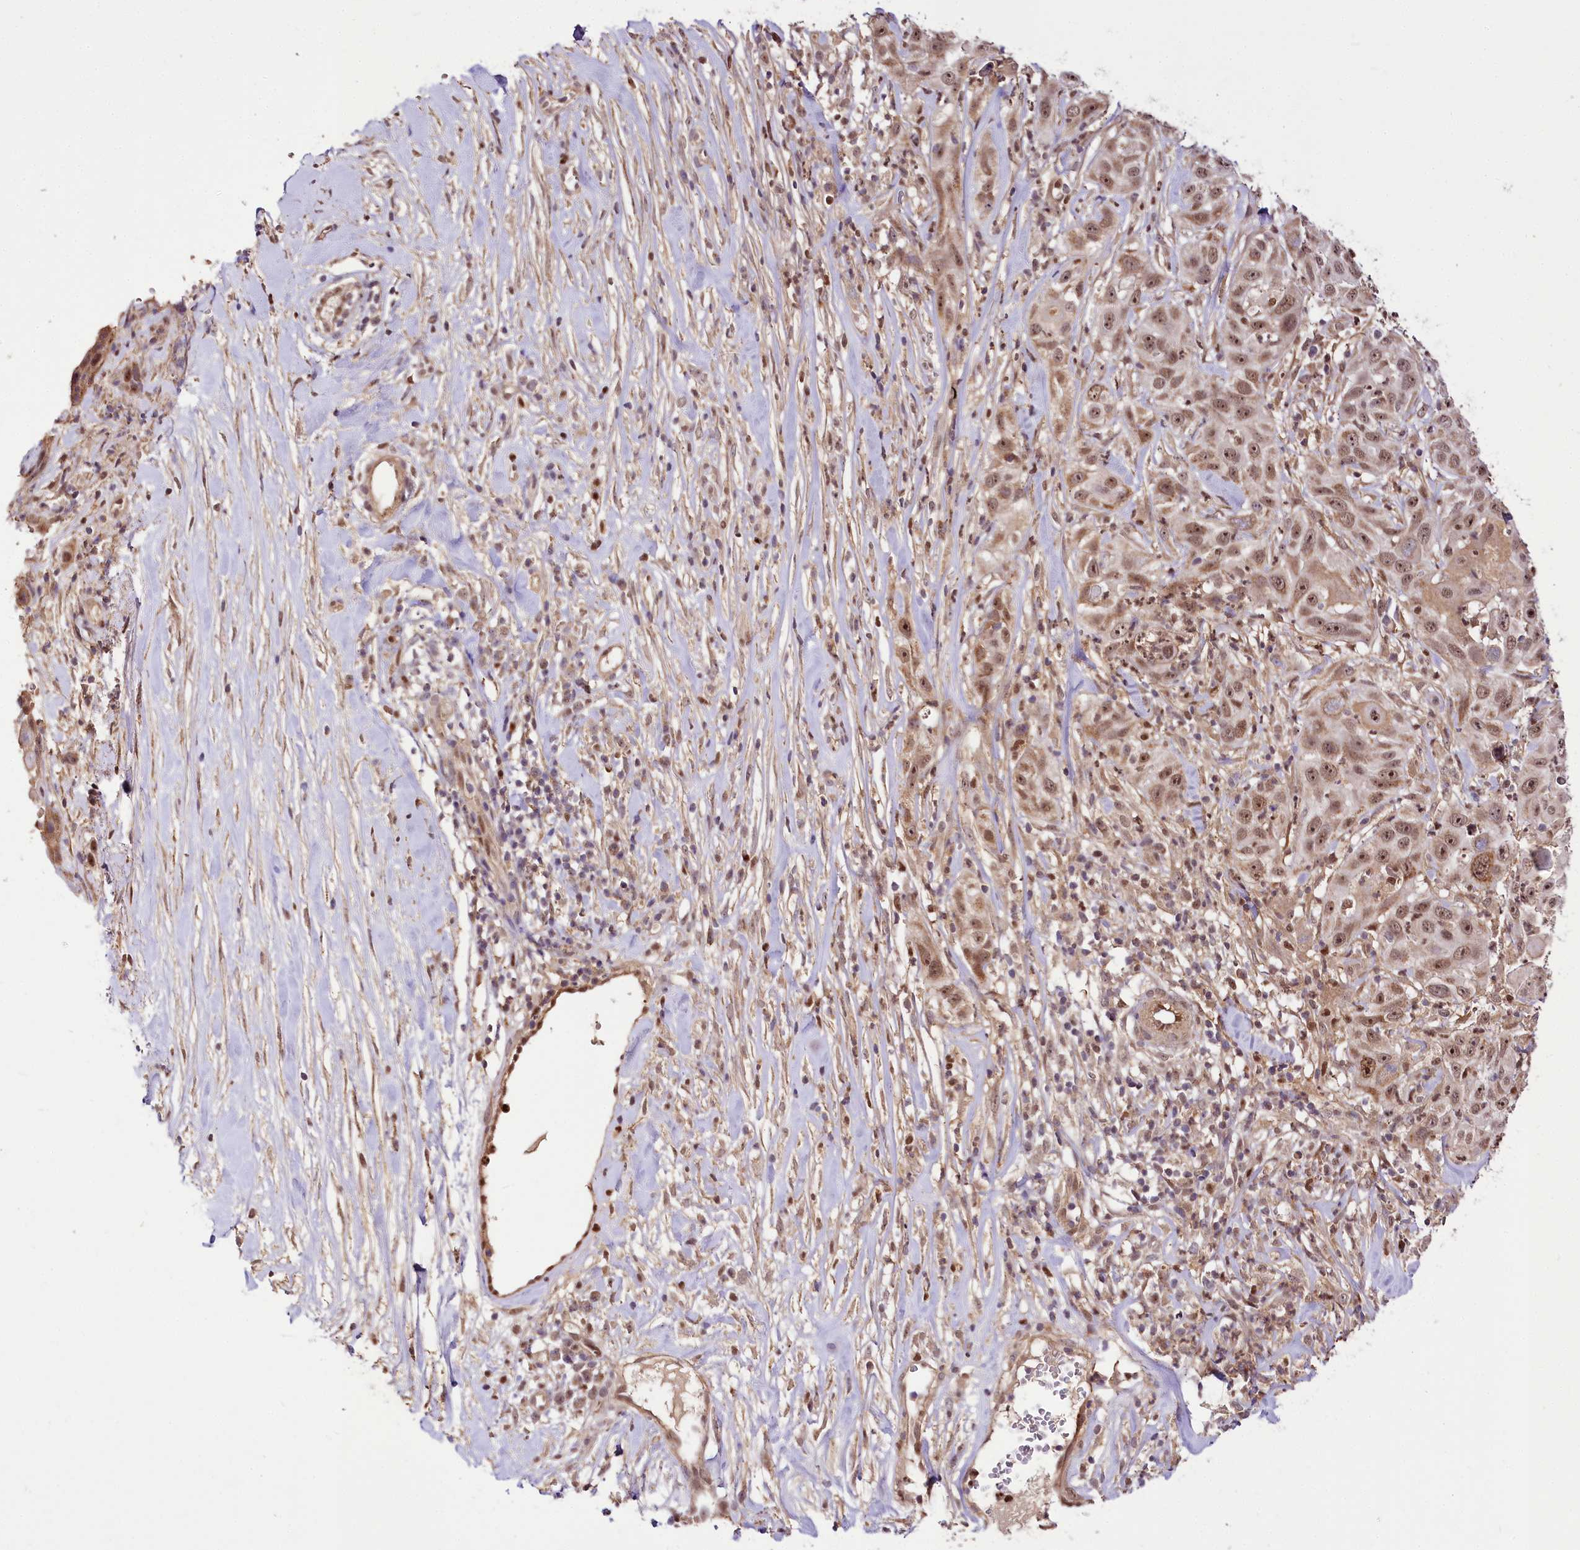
{"staining": {"intensity": "moderate", "quantity": ">75%", "location": "nuclear"}, "tissue": "skin cancer", "cell_type": "Tumor cells", "image_type": "cancer", "snomed": [{"axis": "morphology", "description": "Squamous cell carcinoma, NOS"}, {"axis": "topography", "description": "Skin"}], "caption": "Skin cancer (squamous cell carcinoma) tissue demonstrates moderate nuclear positivity in about >75% of tumor cells, visualized by immunohistochemistry.", "gene": "GNL3L", "patient": {"sex": "female", "age": 44}}